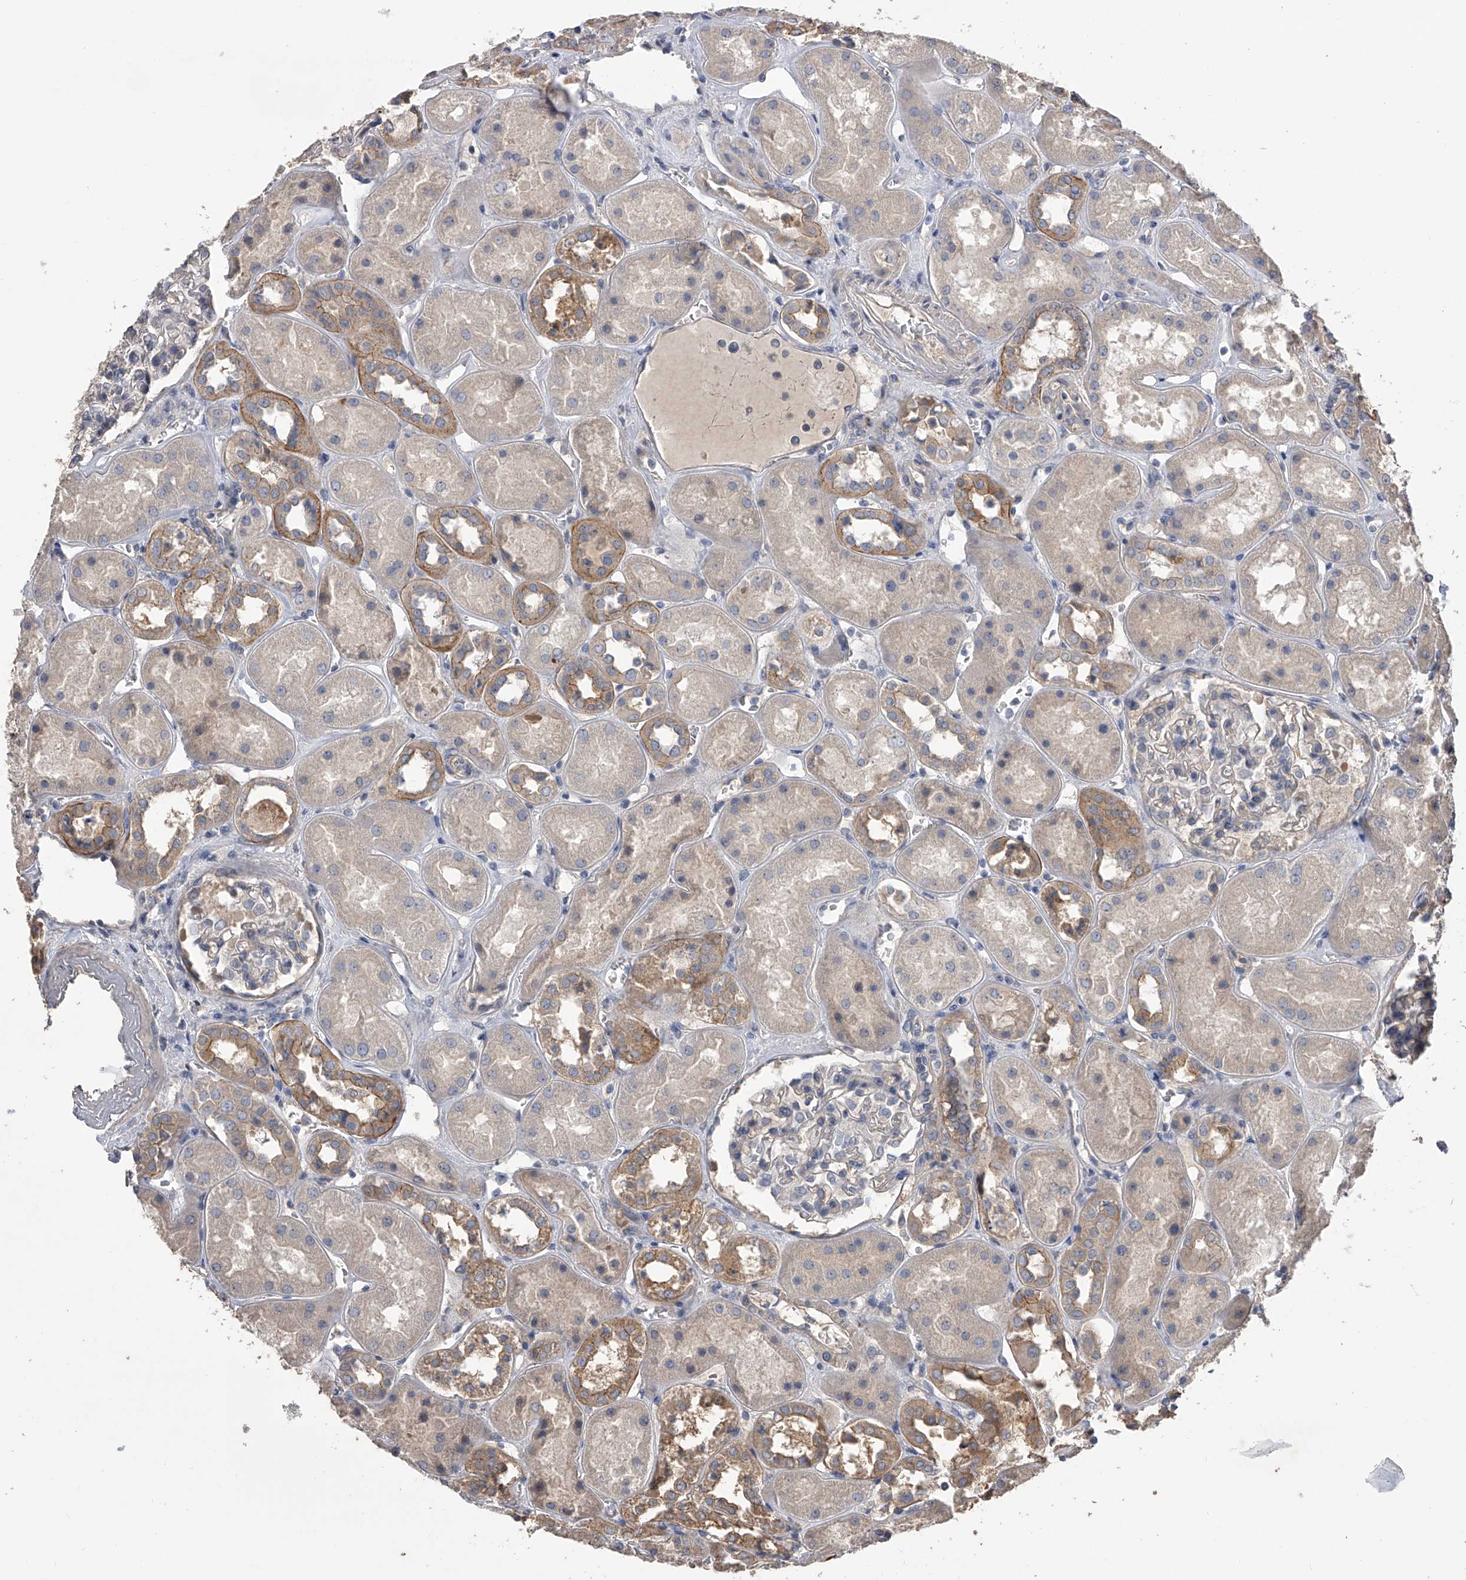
{"staining": {"intensity": "negative", "quantity": "none", "location": "none"}, "tissue": "kidney", "cell_type": "Cells in glomeruli", "image_type": "normal", "snomed": [{"axis": "morphology", "description": "Normal tissue, NOS"}, {"axis": "topography", "description": "Kidney"}], "caption": "This is a image of immunohistochemistry staining of unremarkable kidney, which shows no positivity in cells in glomeruli.", "gene": "ZNF343", "patient": {"sex": "male", "age": 70}}